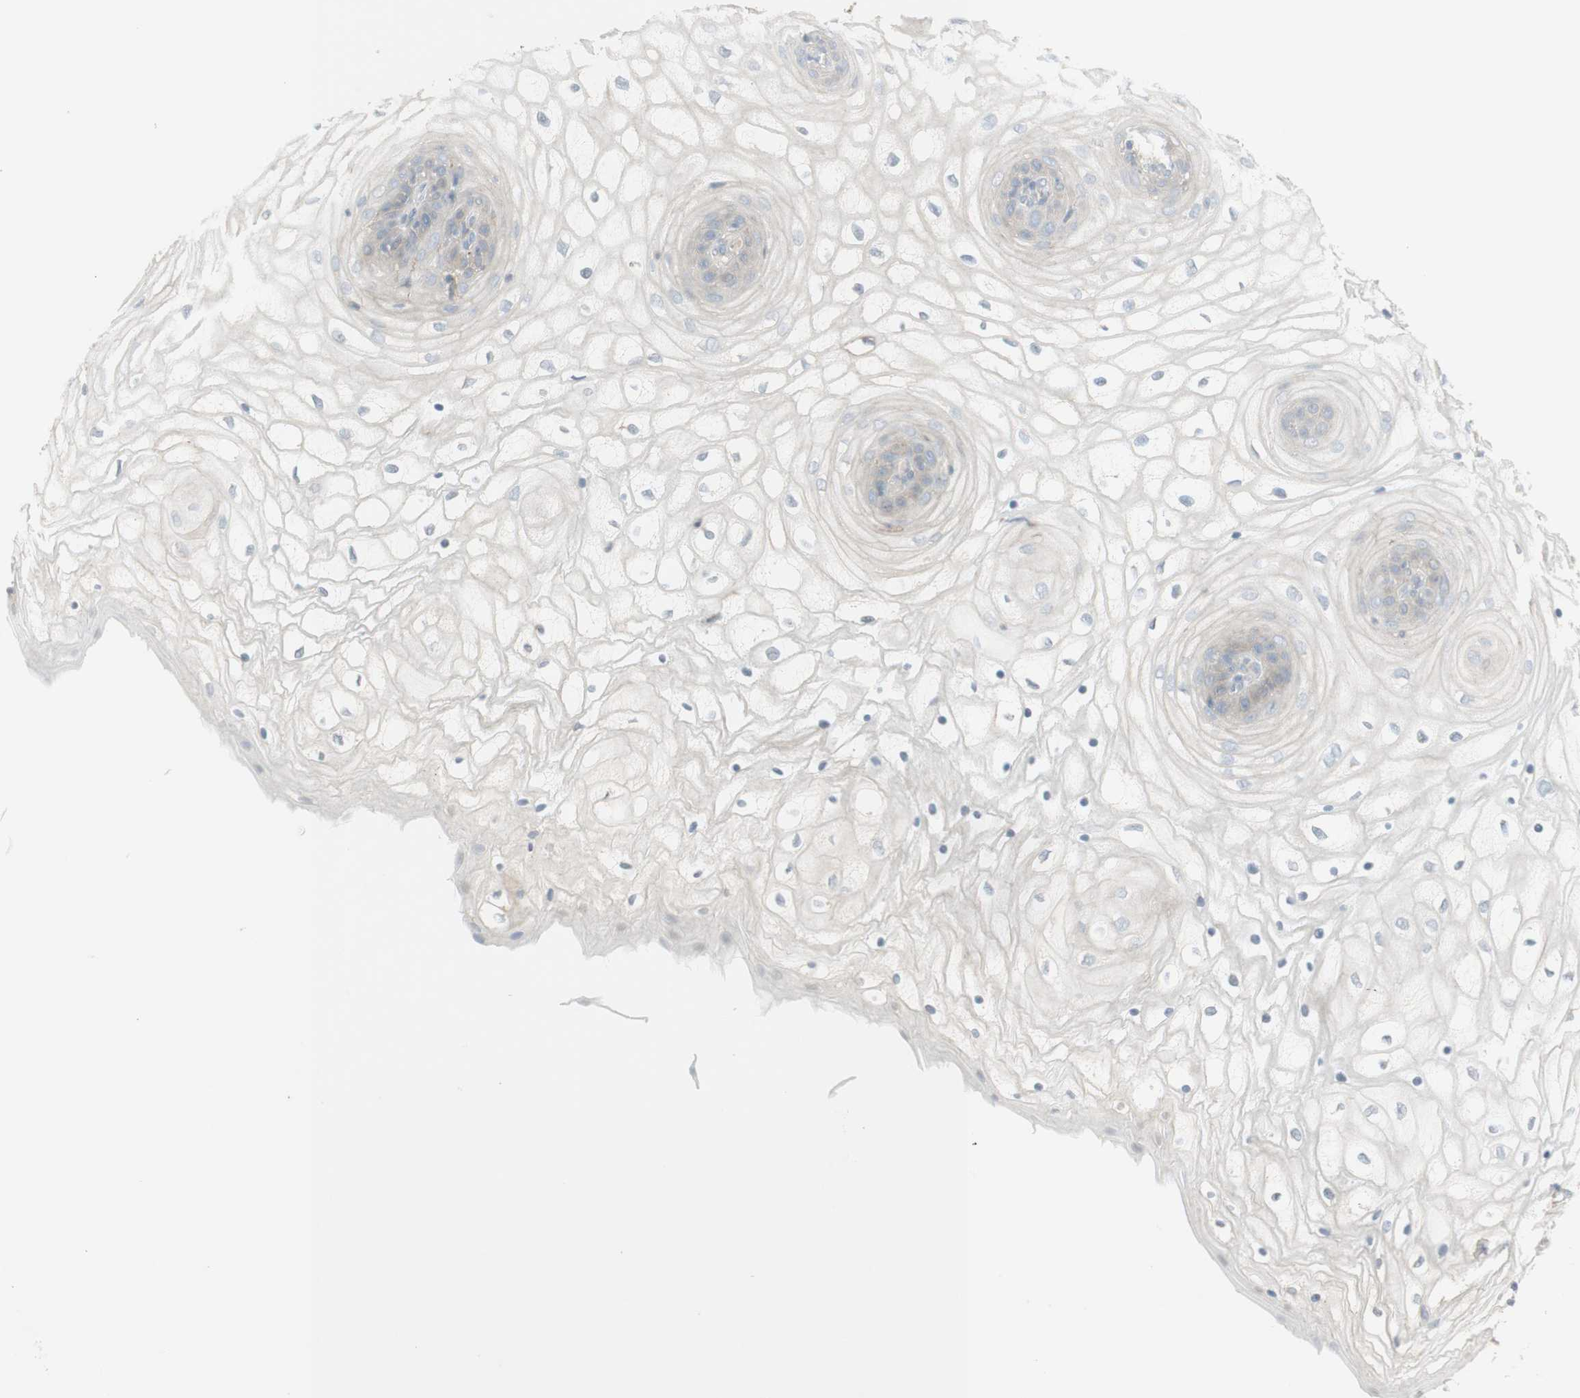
{"staining": {"intensity": "negative", "quantity": "none", "location": "none"}, "tissue": "vagina", "cell_type": "Squamous epithelial cells", "image_type": "normal", "snomed": [{"axis": "morphology", "description": "Normal tissue, NOS"}, {"axis": "topography", "description": "Vagina"}], "caption": "A histopathology image of human vagina is negative for staining in squamous epithelial cells.", "gene": "PTGER4", "patient": {"sex": "female", "age": 34}}